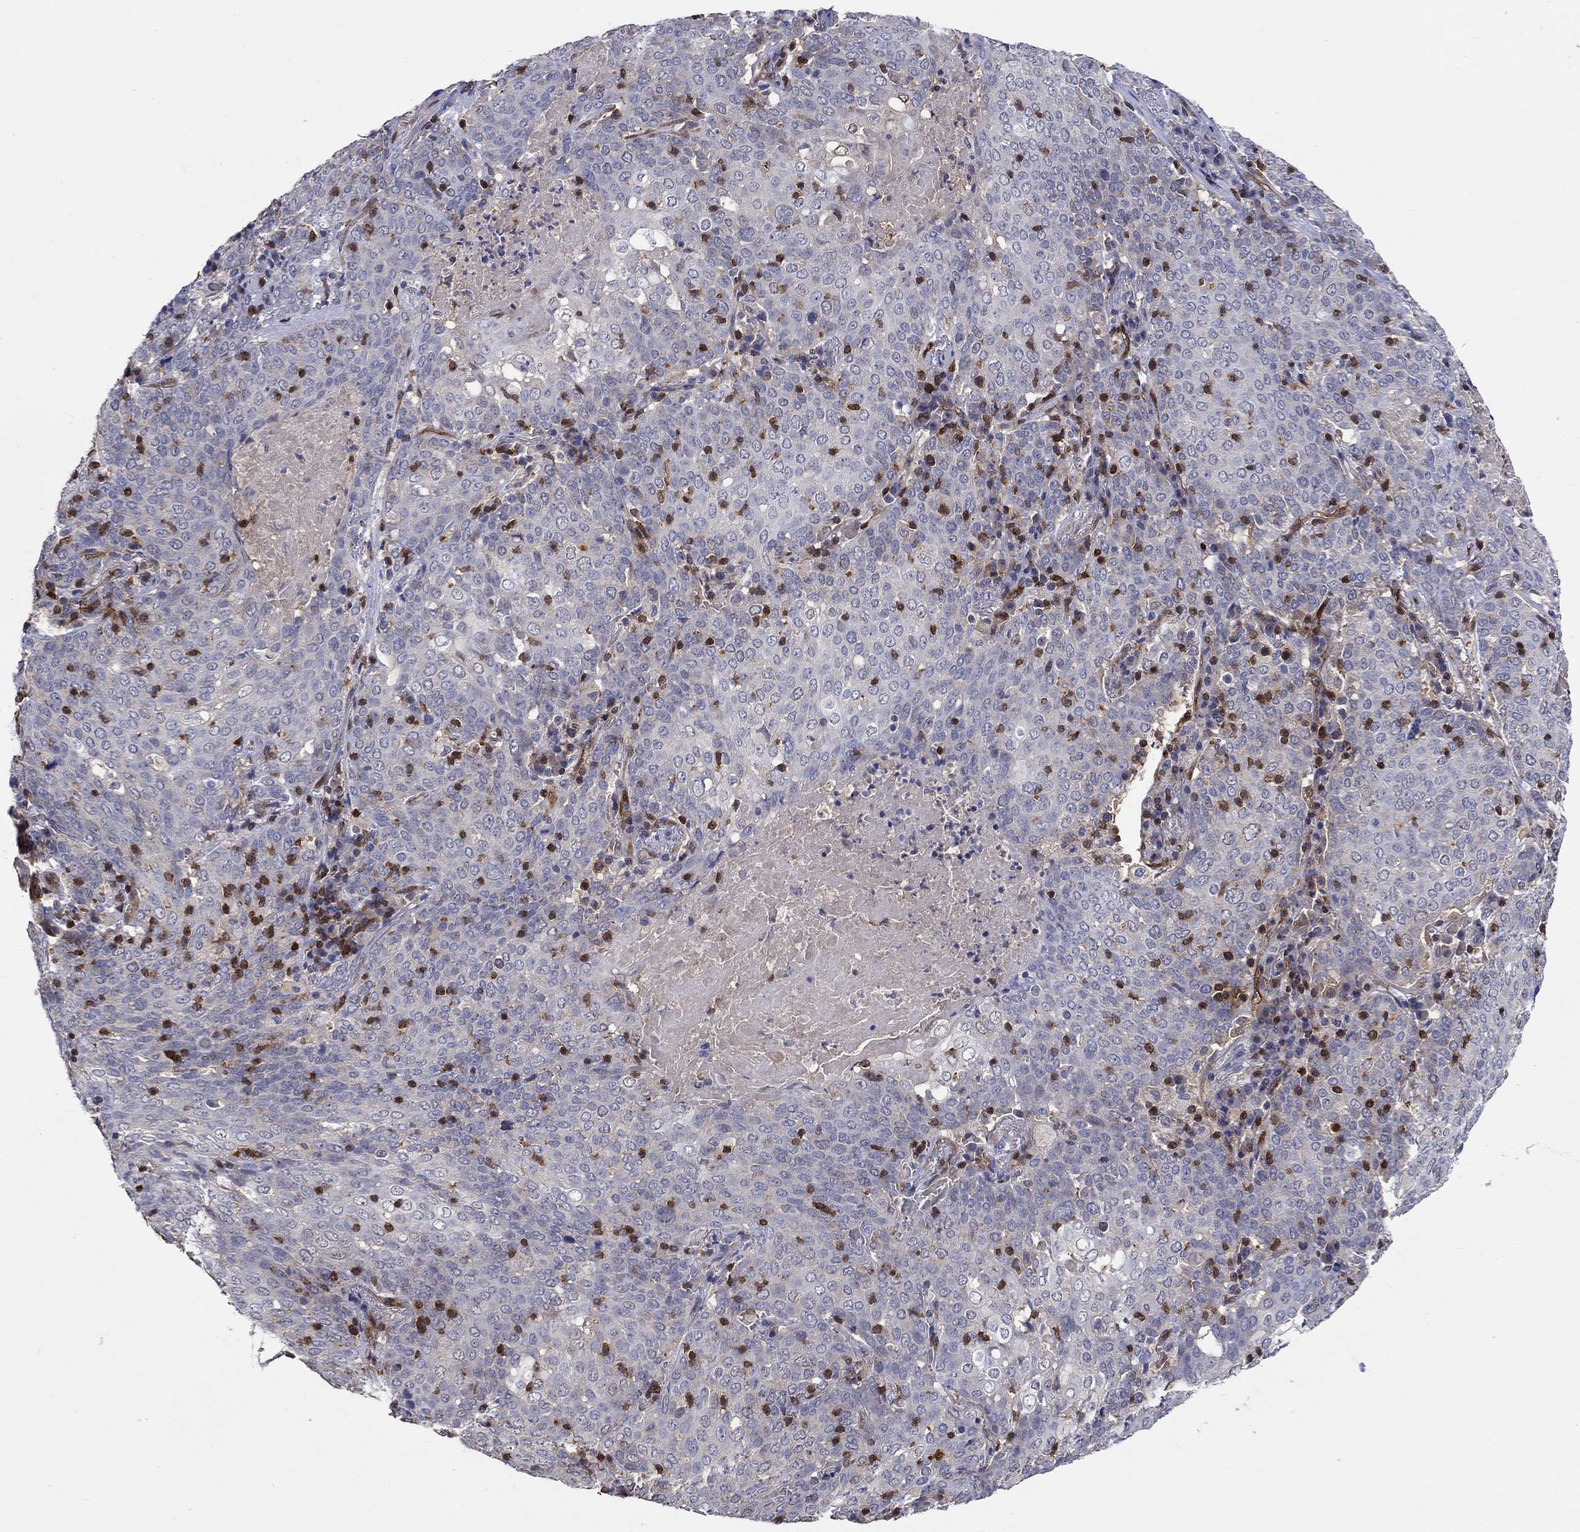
{"staining": {"intensity": "weak", "quantity": "<25%", "location": "cytoplasmic/membranous"}, "tissue": "lung cancer", "cell_type": "Tumor cells", "image_type": "cancer", "snomed": [{"axis": "morphology", "description": "Squamous cell carcinoma, NOS"}, {"axis": "topography", "description": "Lung"}], "caption": "This is an immunohistochemistry (IHC) micrograph of human squamous cell carcinoma (lung). There is no staining in tumor cells.", "gene": "AGFG2", "patient": {"sex": "male", "age": 82}}